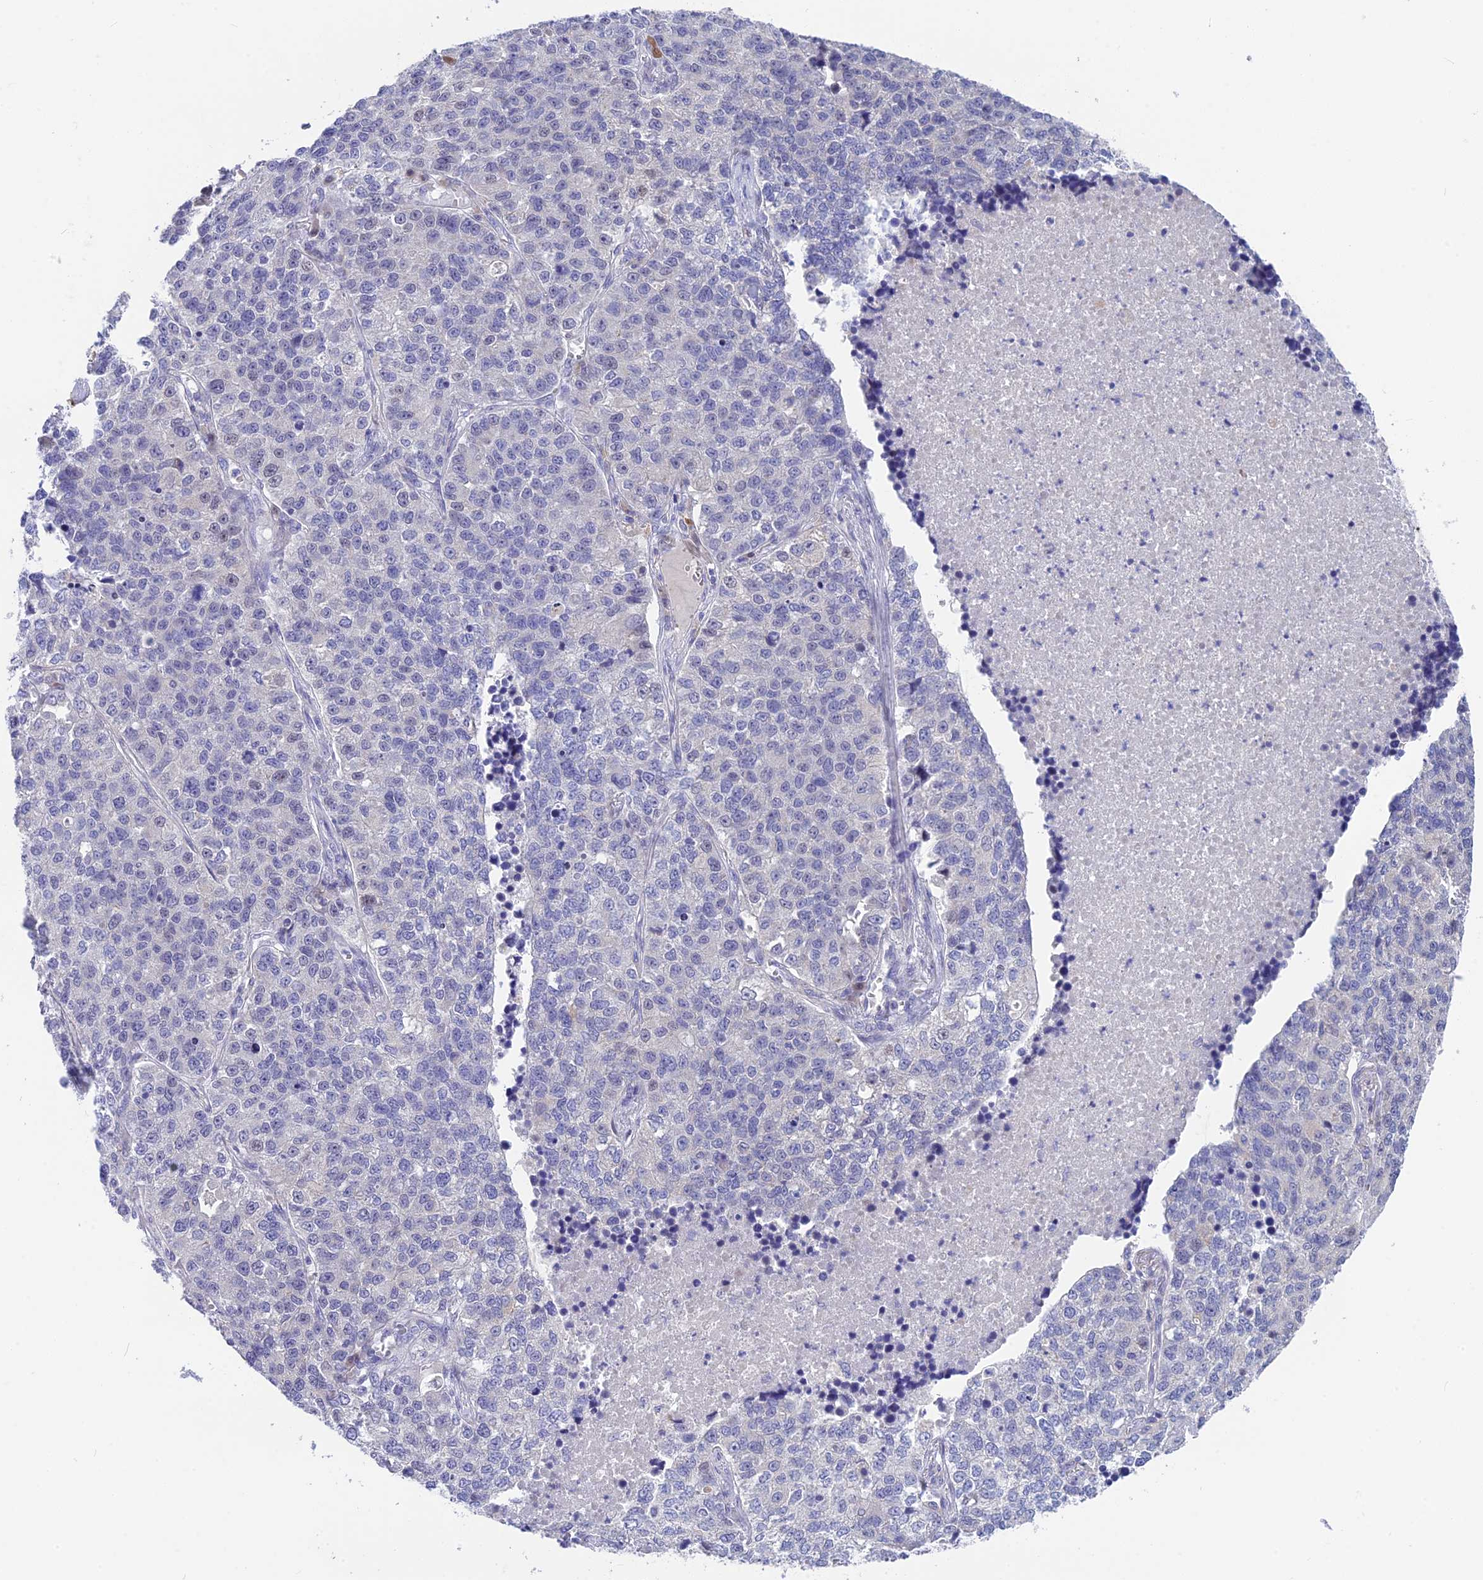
{"staining": {"intensity": "negative", "quantity": "none", "location": "none"}, "tissue": "lung cancer", "cell_type": "Tumor cells", "image_type": "cancer", "snomed": [{"axis": "morphology", "description": "Adenocarcinoma, NOS"}, {"axis": "topography", "description": "Lung"}], "caption": "Lung cancer was stained to show a protein in brown. There is no significant staining in tumor cells.", "gene": "SNTN", "patient": {"sex": "male", "age": 49}}